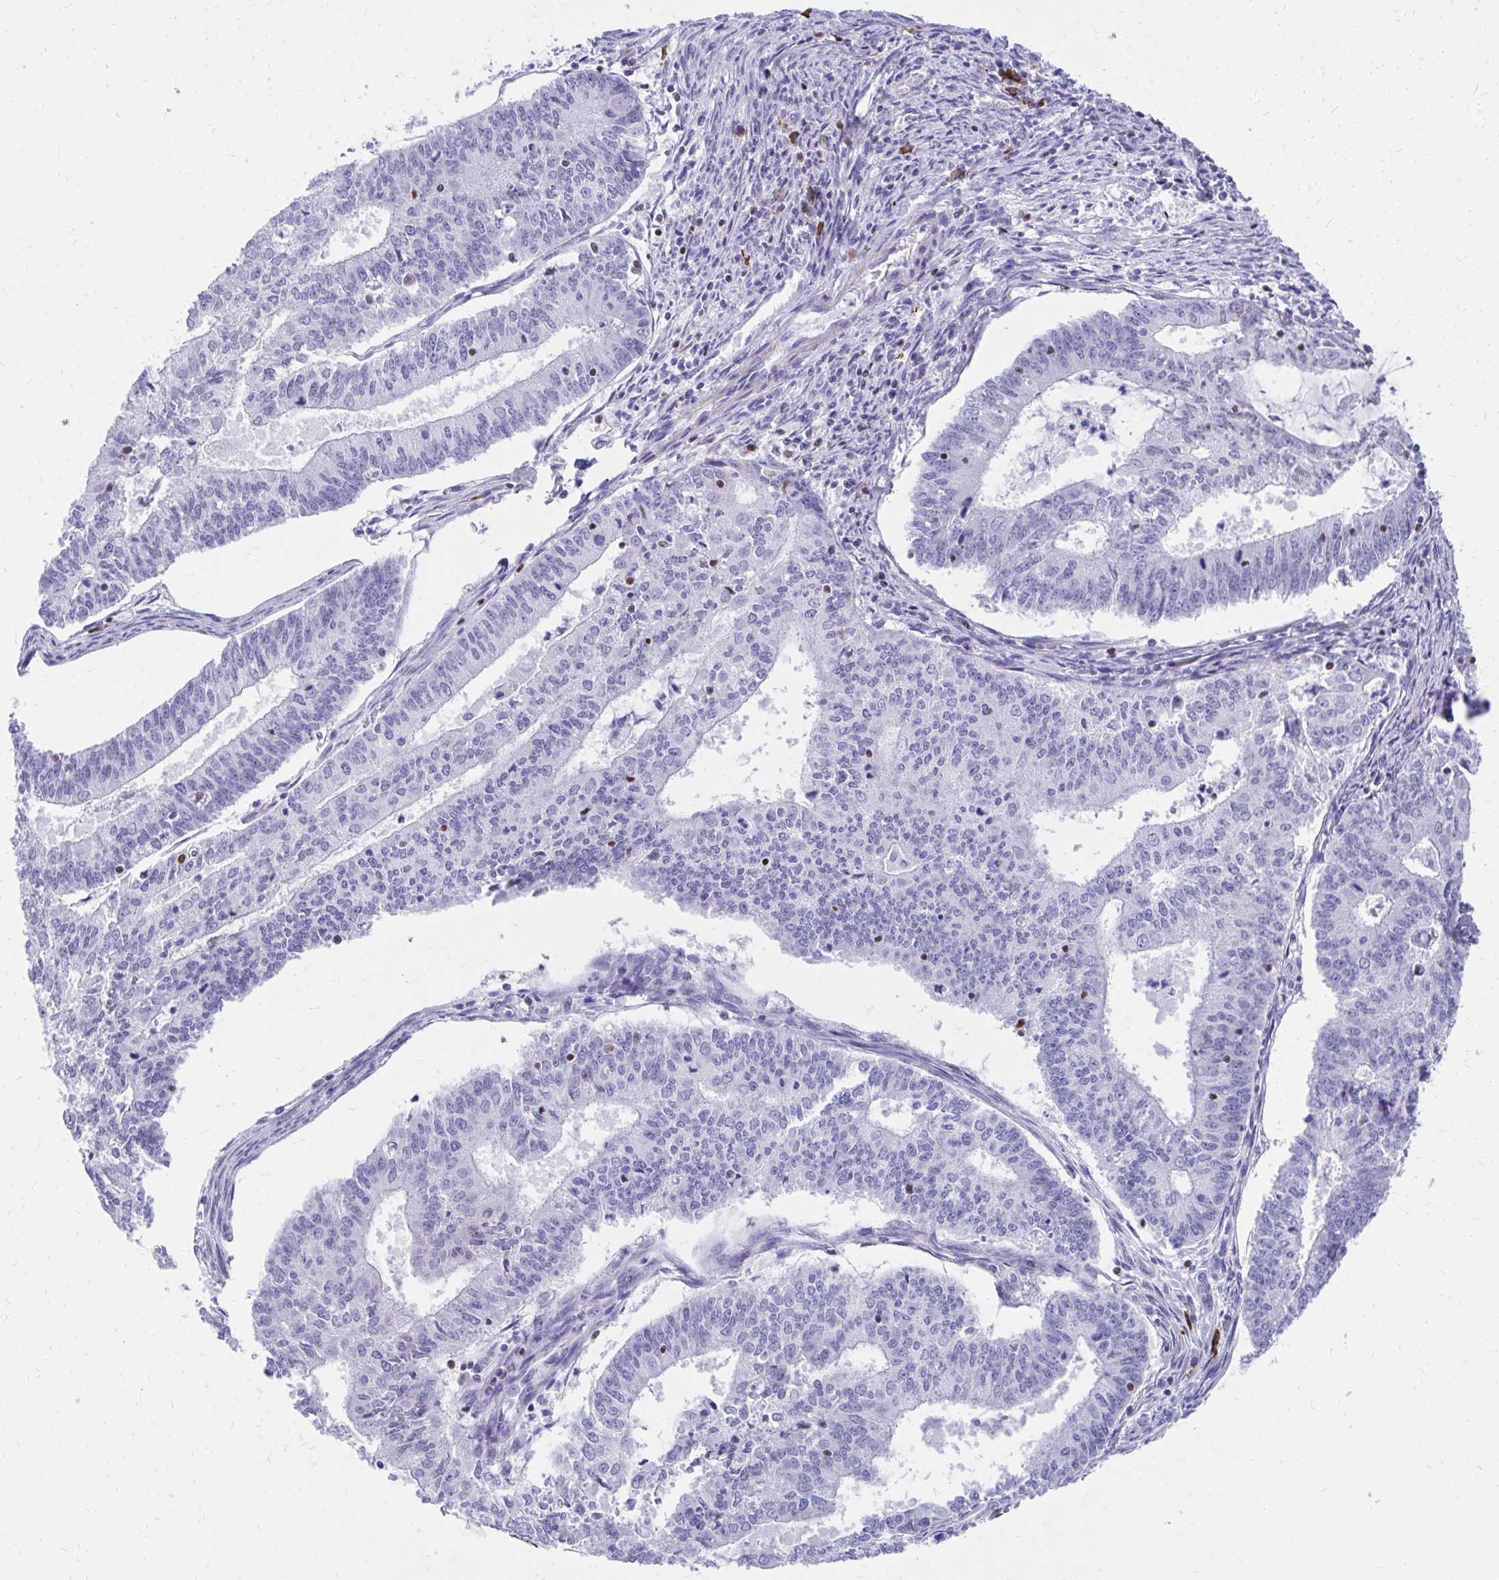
{"staining": {"intensity": "negative", "quantity": "none", "location": "none"}, "tissue": "endometrial cancer", "cell_type": "Tumor cells", "image_type": "cancer", "snomed": [{"axis": "morphology", "description": "Adenocarcinoma, NOS"}, {"axis": "topography", "description": "Endometrium"}], "caption": "An immunohistochemistry (IHC) image of endometrial cancer is shown. There is no staining in tumor cells of endometrial cancer. (DAB immunohistochemistry (IHC) with hematoxylin counter stain).", "gene": "RUNX3", "patient": {"sex": "female", "age": 61}}